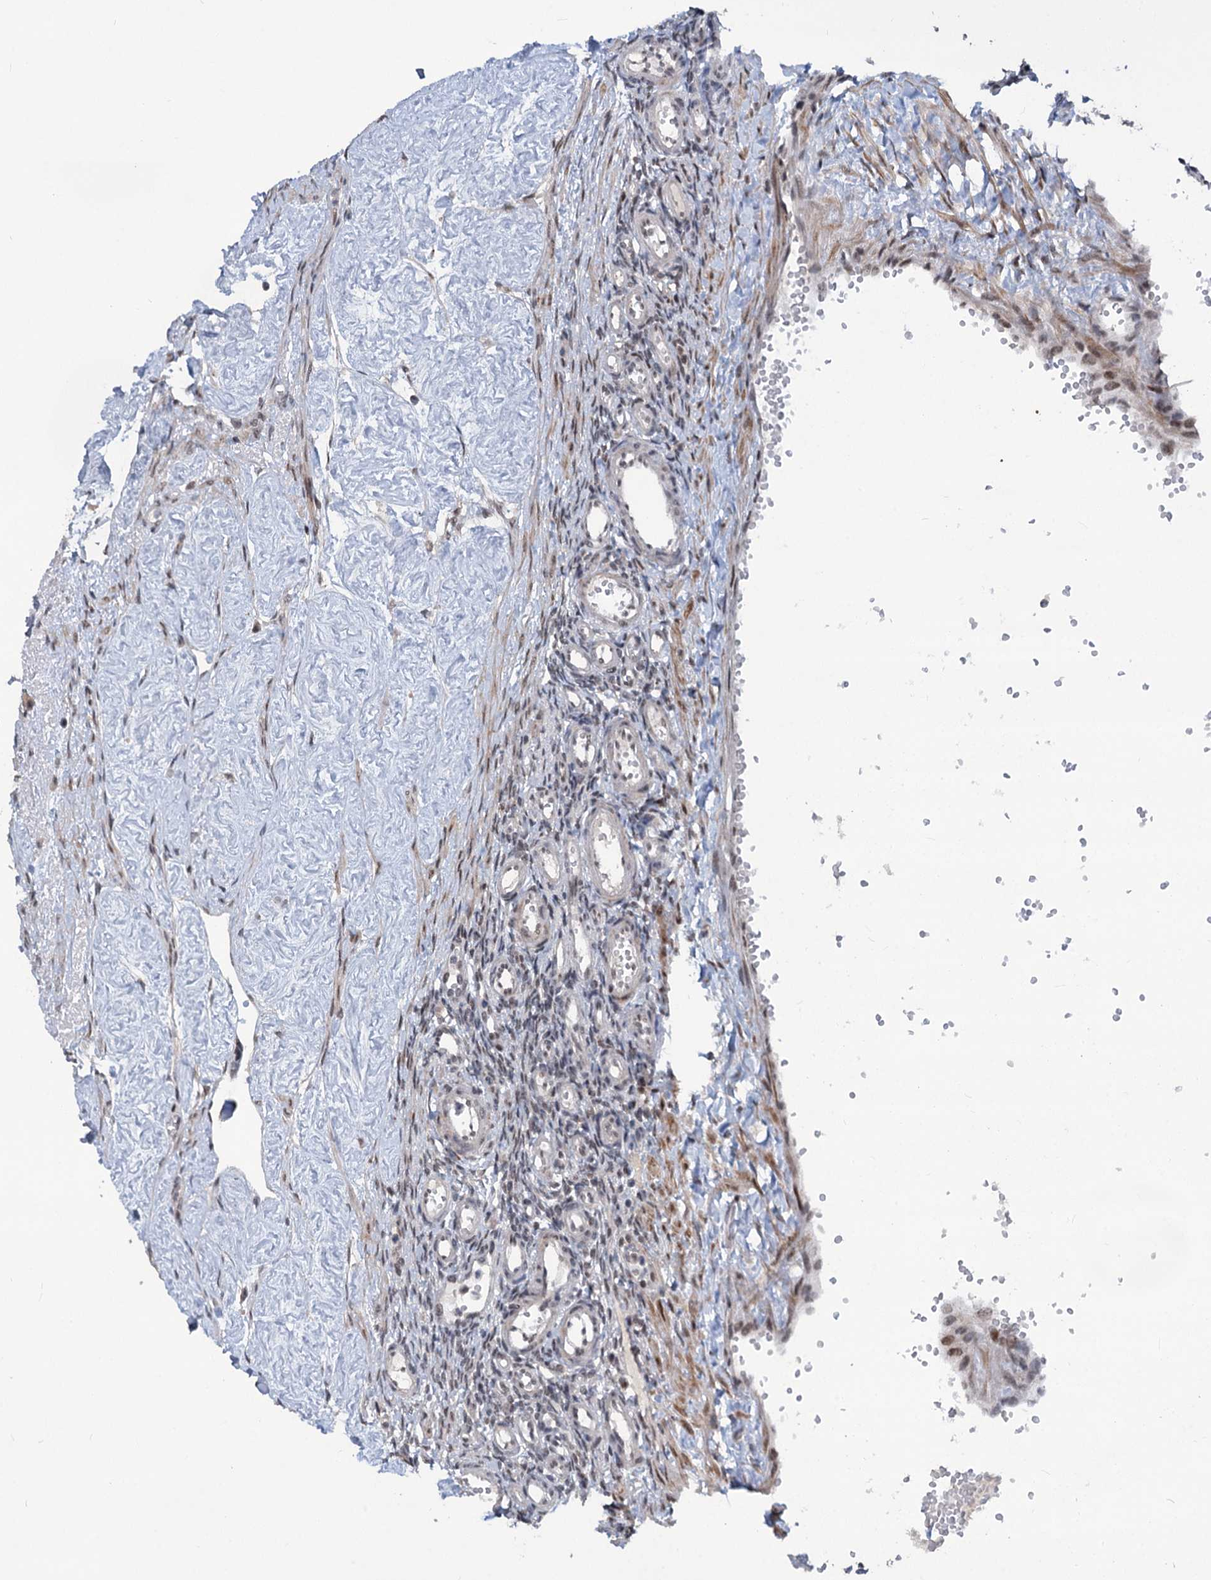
{"staining": {"intensity": "weak", "quantity": "25%-75%", "location": "cytoplasmic/membranous,nuclear"}, "tissue": "ovary", "cell_type": "Follicle cells", "image_type": "normal", "snomed": [{"axis": "morphology", "description": "Normal tissue, NOS"}, {"axis": "morphology", "description": "Cyst, NOS"}, {"axis": "topography", "description": "Ovary"}], "caption": "This image demonstrates immunohistochemistry staining of unremarkable human ovary, with low weak cytoplasmic/membranous,nuclear staining in about 25%-75% of follicle cells.", "gene": "PHF8", "patient": {"sex": "female", "age": 33}}